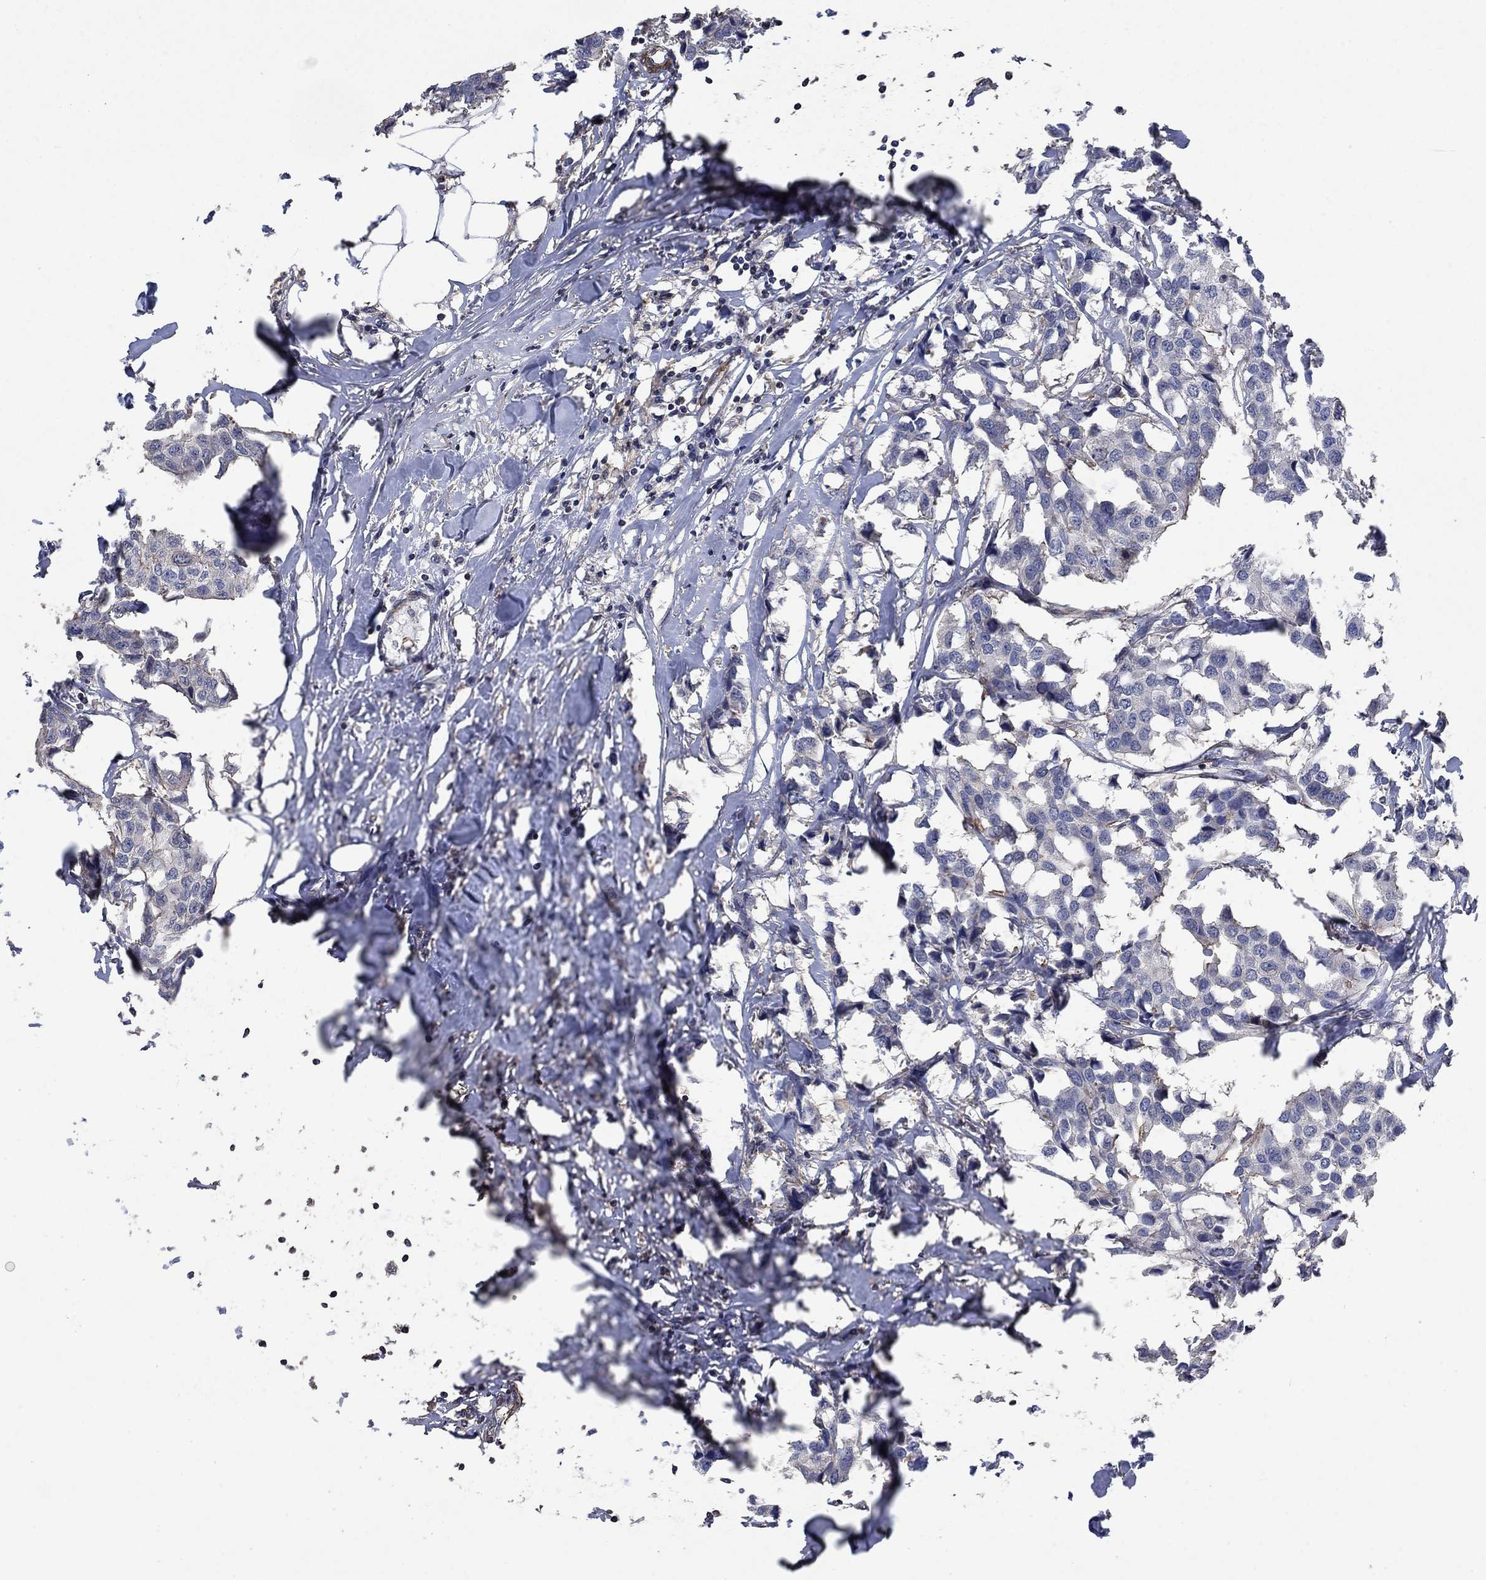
{"staining": {"intensity": "negative", "quantity": "none", "location": "none"}, "tissue": "breast cancer", "cell_type": "Tumor cells", "image_type": "cancer", "snomed": [{"axis": "morphology", "description": "Duct carcinoma"}, {"axis": "topography", "description": "Breast"}], "caption": "High magnification brightfield microscopy of infiltrating ductal carcinoma (breast) stained with DAB (brown) and counterstained with hematoxylin (blue): tumor cells show no significant staining.", "gene": "PDE3A", "patient": {"sex": "female", "age": 80}}